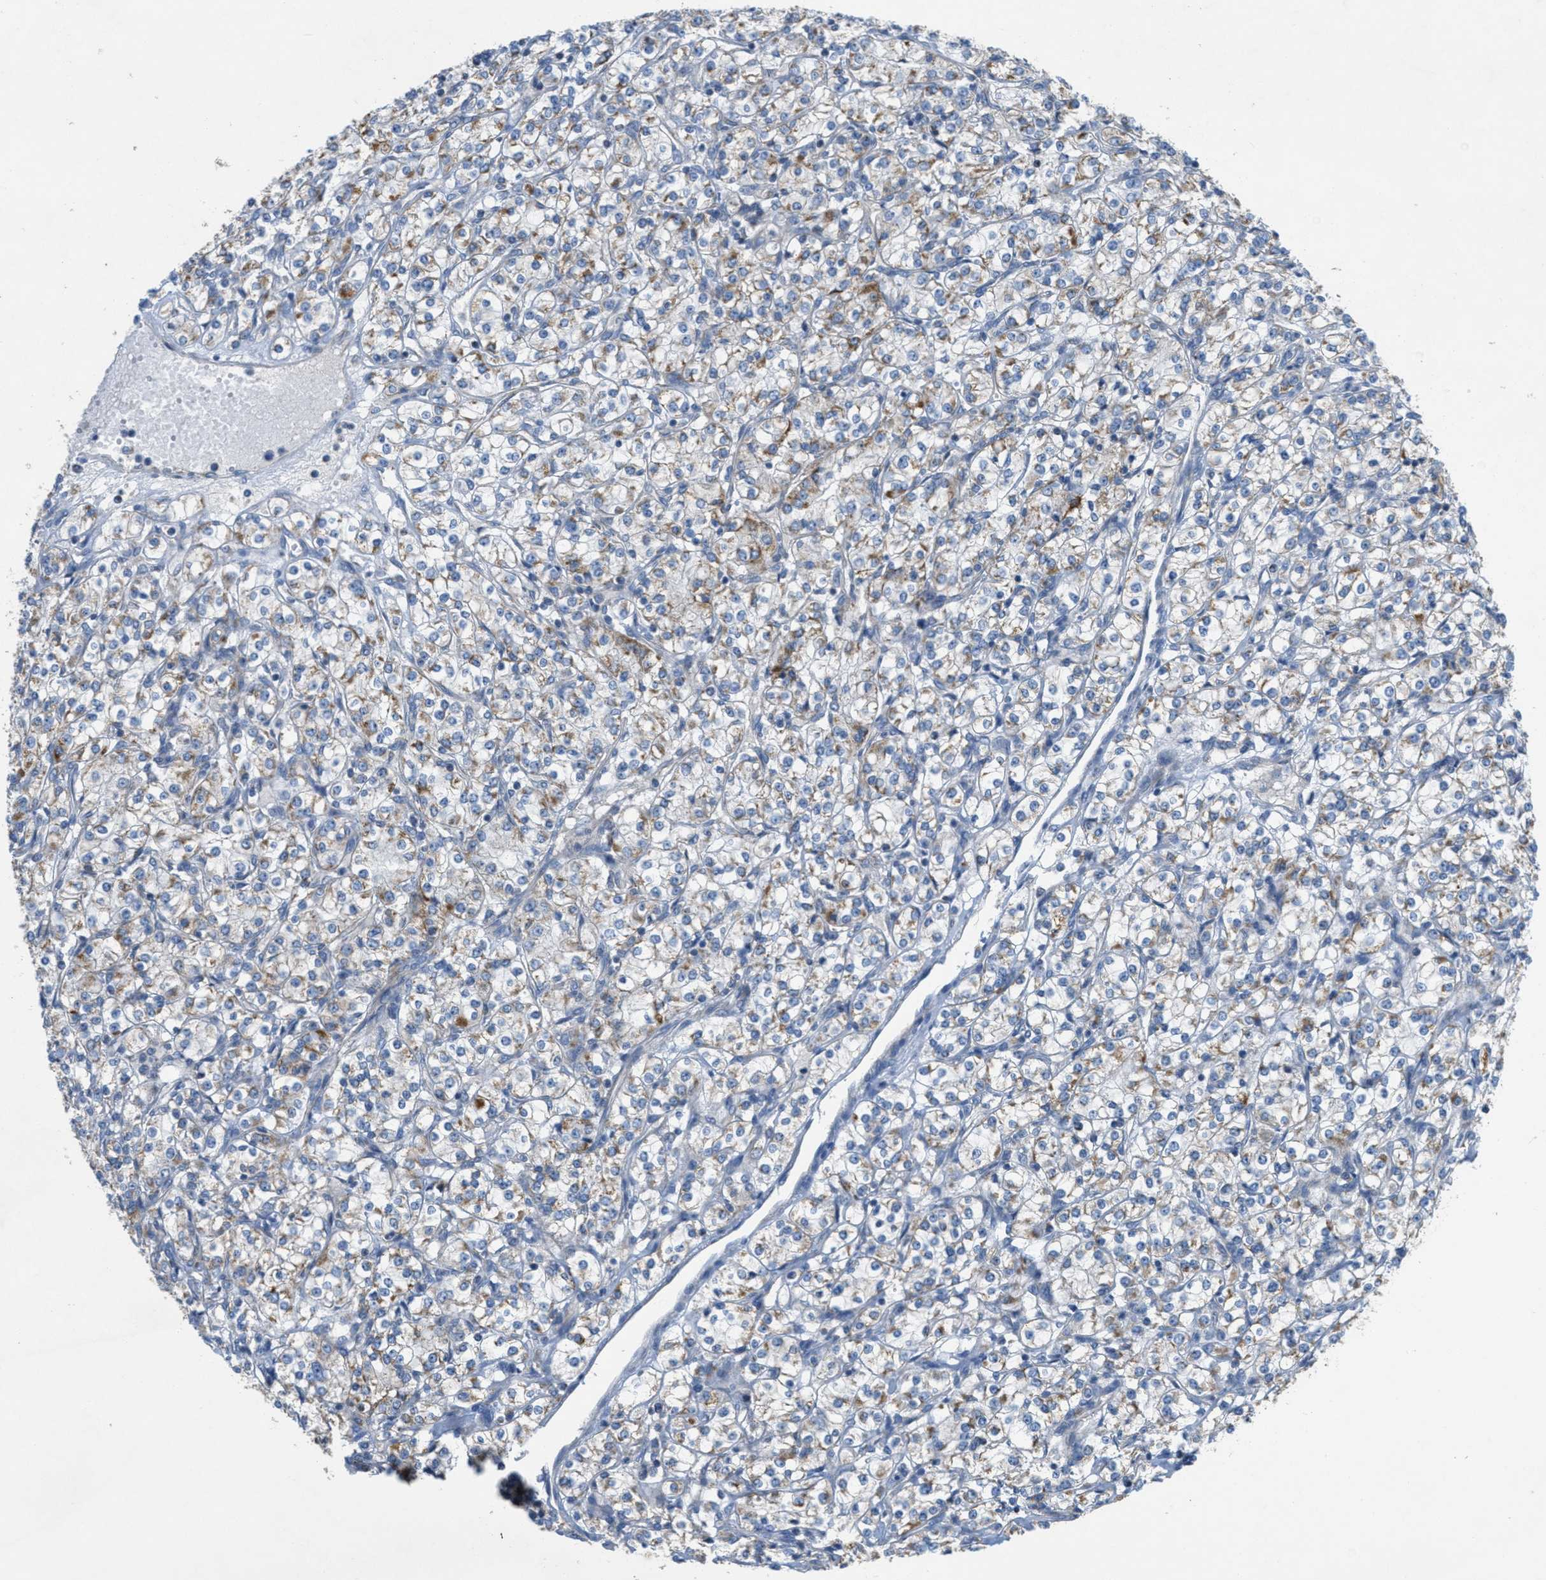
{"staining": {"intensity": "negative", "quantity": "none", "location": "none"}, "tissue": "renal cancer", "cell_type": "Tumor cells", "image_type": "cancer", "snomed": [{"axis": "morphology", "description": "Adenocarcinoma, NOS"}, {"axis": "topography", "description": "Kidney"}], "caption": "Image shows no protein staining in tumor cells of adenocarcinoma (renal) tissue.", "gene": "BTN3A1", "patient": {"sex": "male", "age": 77}}